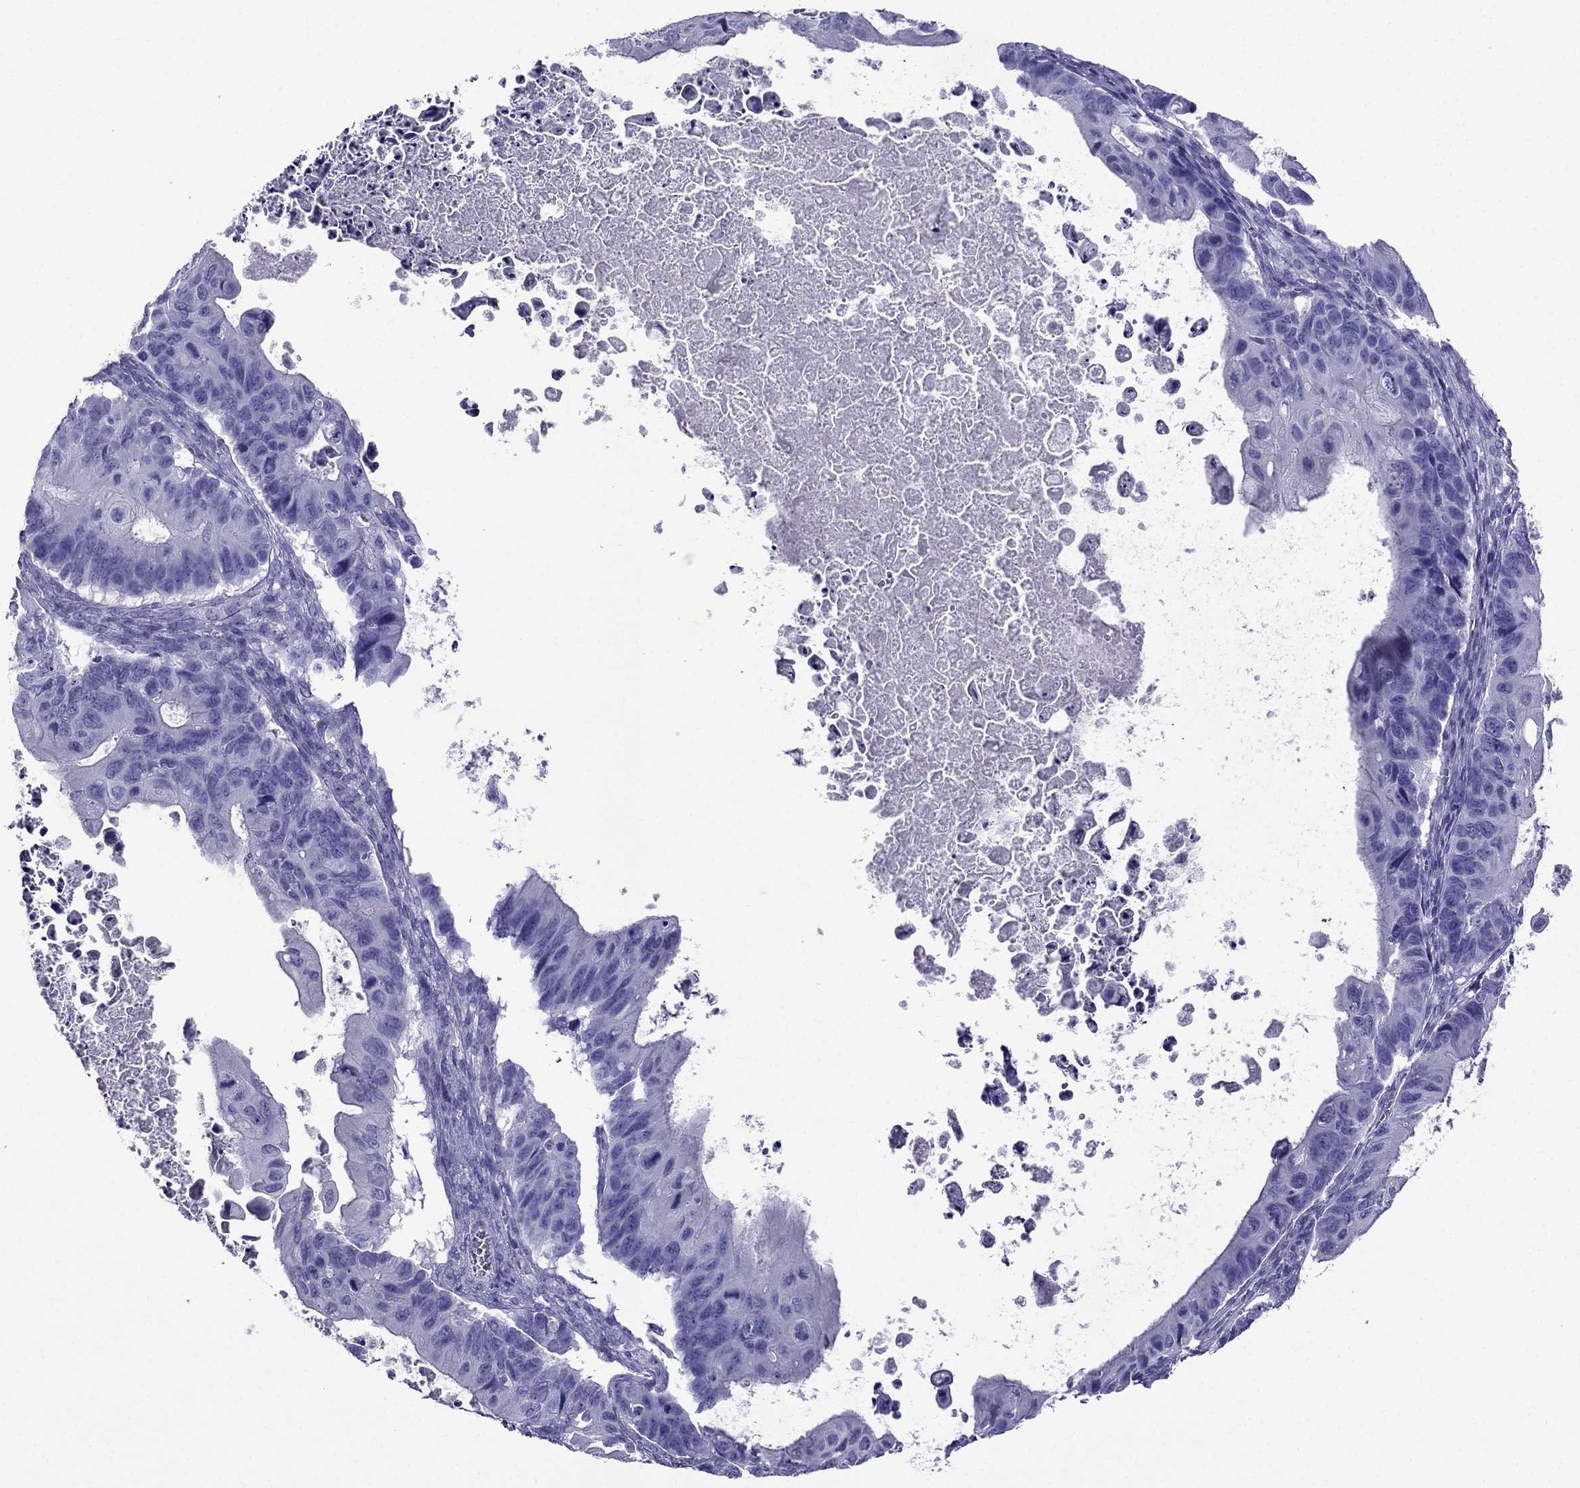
{"staining": {"intensity": "negative", "quantity": "none", "location": "none"}, "tissue": "ovarian cancer", "cell_type": "Tumor cells", "image_type": "cancer", "snomed": [{"axis": "morphology", "description": "Cystadenocarcinoma, mucinous, NOS"}, {"axis": "topography", "description": "Ovary"}], "caption": "DAB immunohistochemical staining of human mucinous cystadenocarcinoma (ovarian) demonstrates no significant staining in tumor cells.", "gene": "ARR3", "patient": {"sex": "female", "age": 64}}